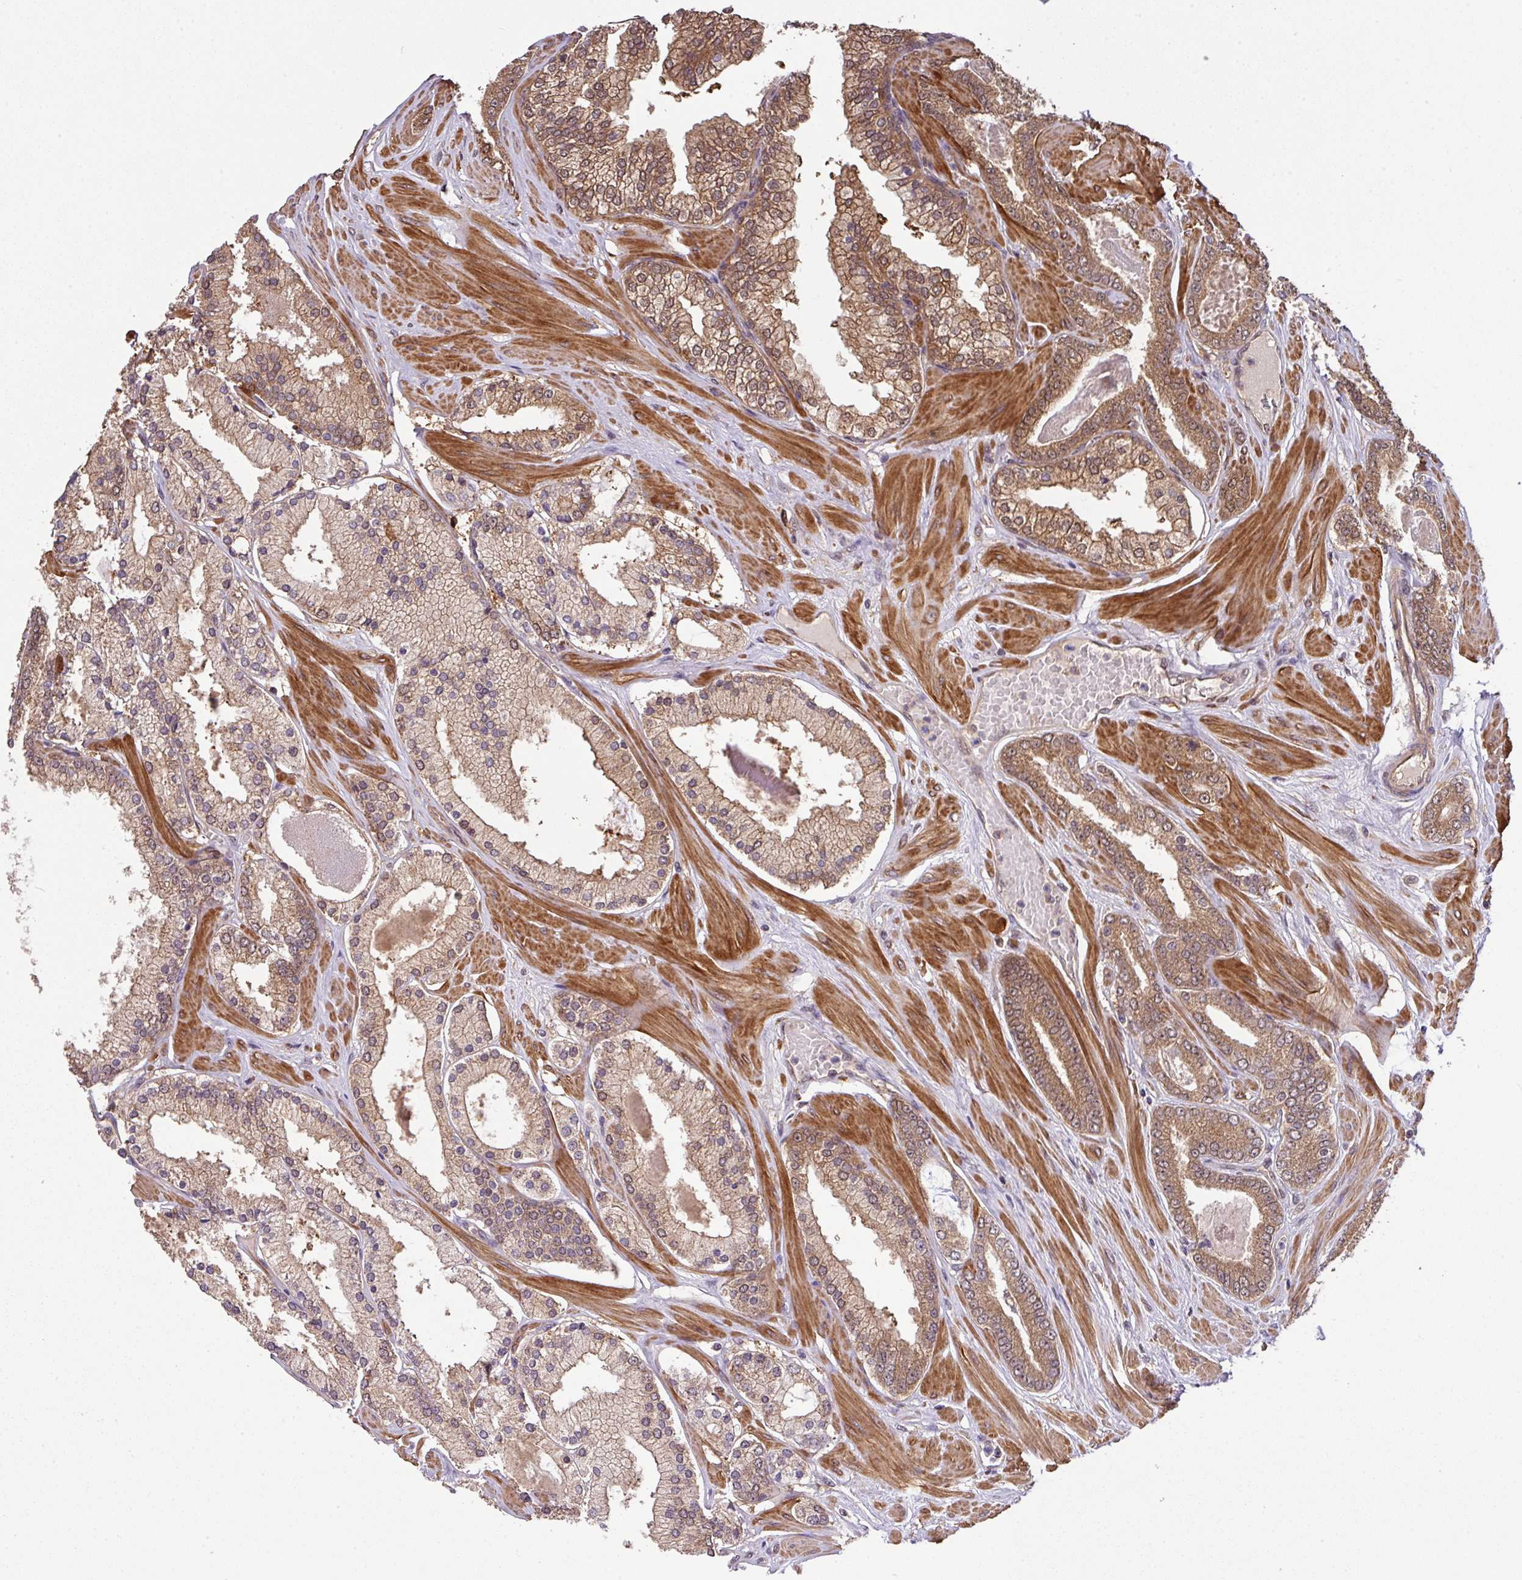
{"staining": {"intensity": "moderate", "quantity": ">75%", "location": "cytoplasmic/membranous,nuclear"}, "tissue": "prostate cancer", "cell_type": "Tumor cells", "image_type": "cancer", "snomed": [{"axis": "morphology", "description": "Adenocarcinoma, Low grade"}, {"axis": "topography", "description": "Prostate"}], "caption": "Tumor cells show medium levels of moderate cytoplasmic/membranous and nuclear expression in about >75% of cells in human prostate cancer (low-grade adenocarcinoma).", "gene": "ARPIN", "patient": {"sex": "male", "age": 42}}